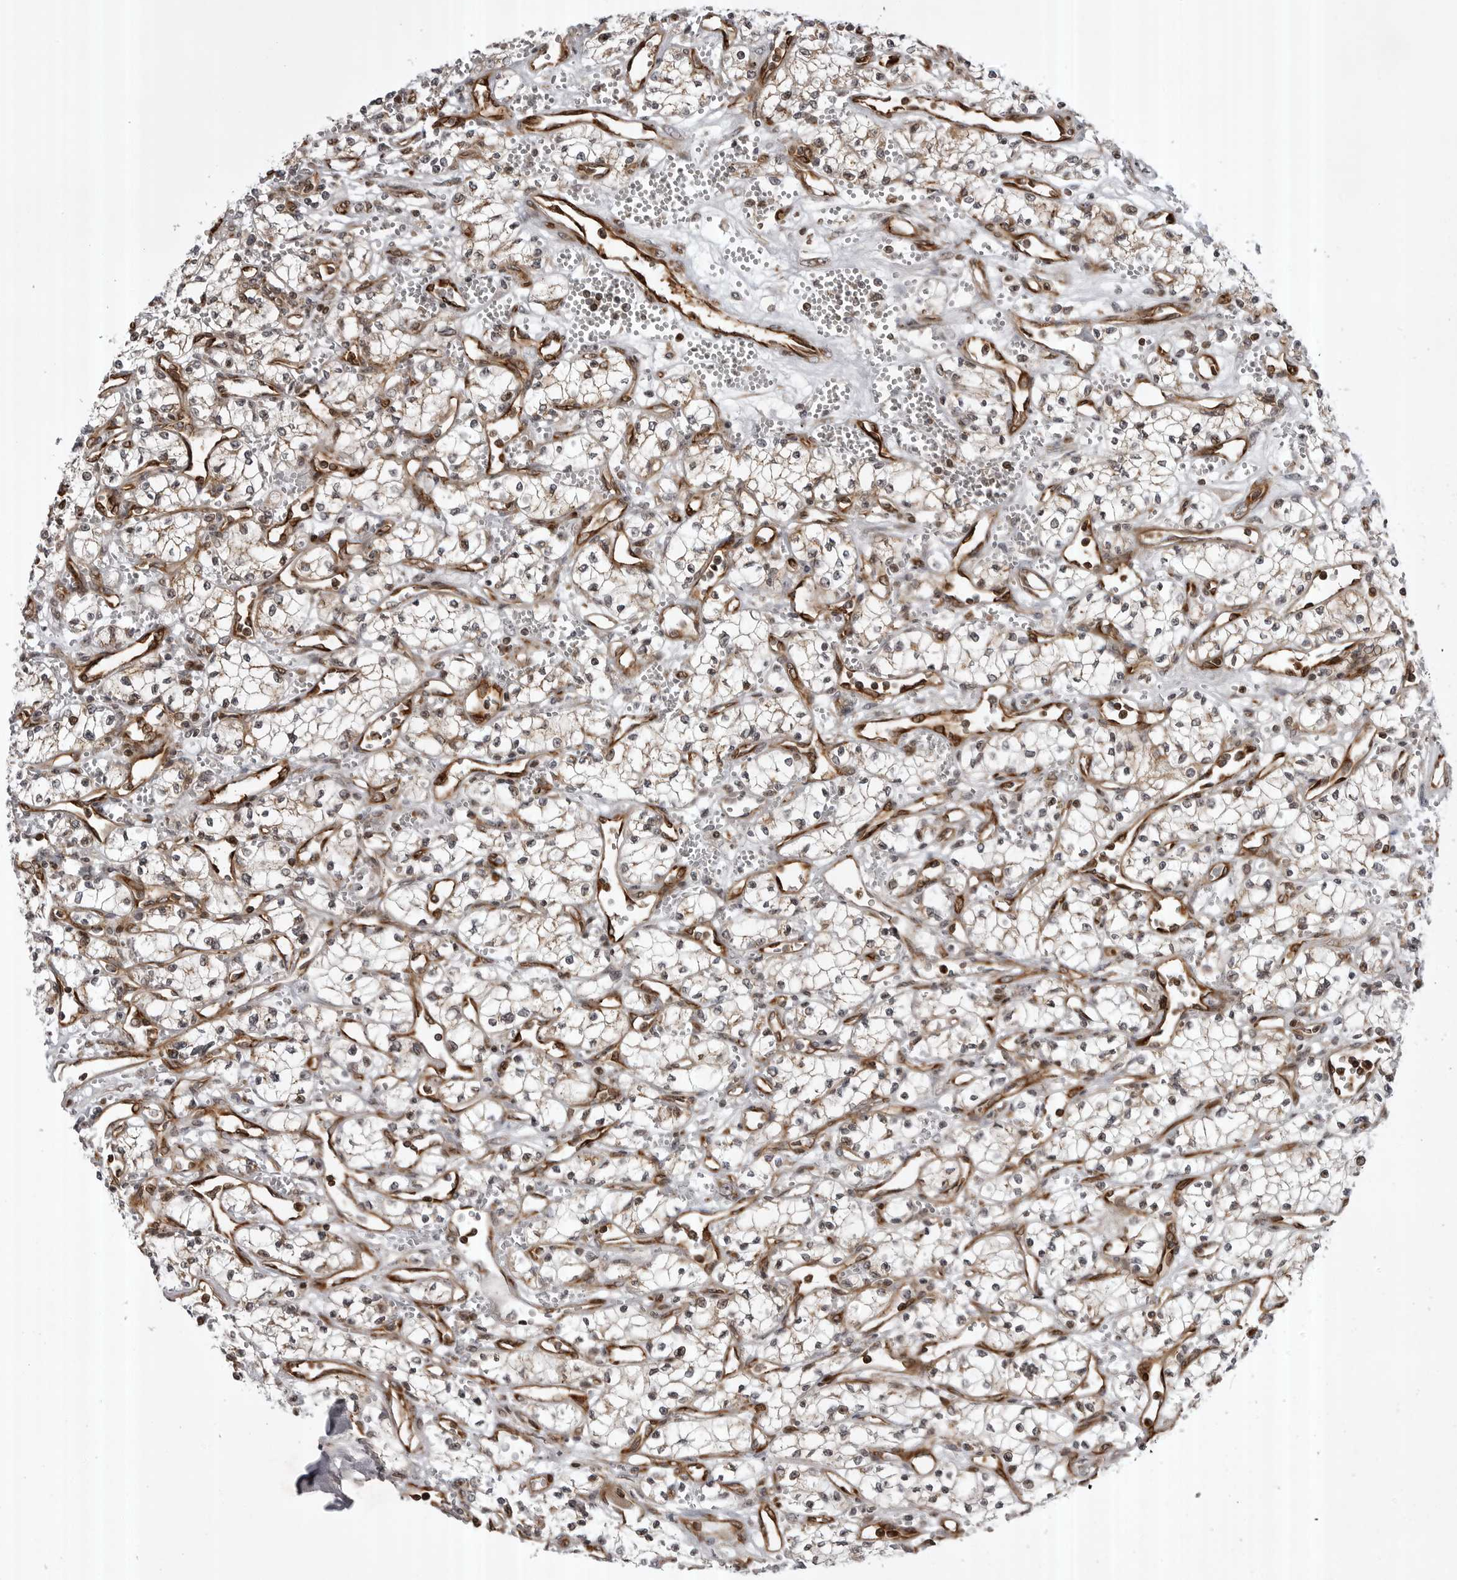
{"staining": {"intensity": "negative", "quantity": "none", "location": "none"}, "tissue": "renal cancer", "cell_type": "Tumor cells", "image_type": "cancer", "snomed": [{"axis": "morphology", "description": "Adenocarcinoma, NOS"}, {"axis": "topography", "description": "Kidney"}], "caption": "Immunohistochemistry micrograph of human adenocarcinoma (renal) stained for a protein (brown), which displays no expression in tumor cells.", "gene": "ABL1", "patient": {"sex": "male", "age": 59}}